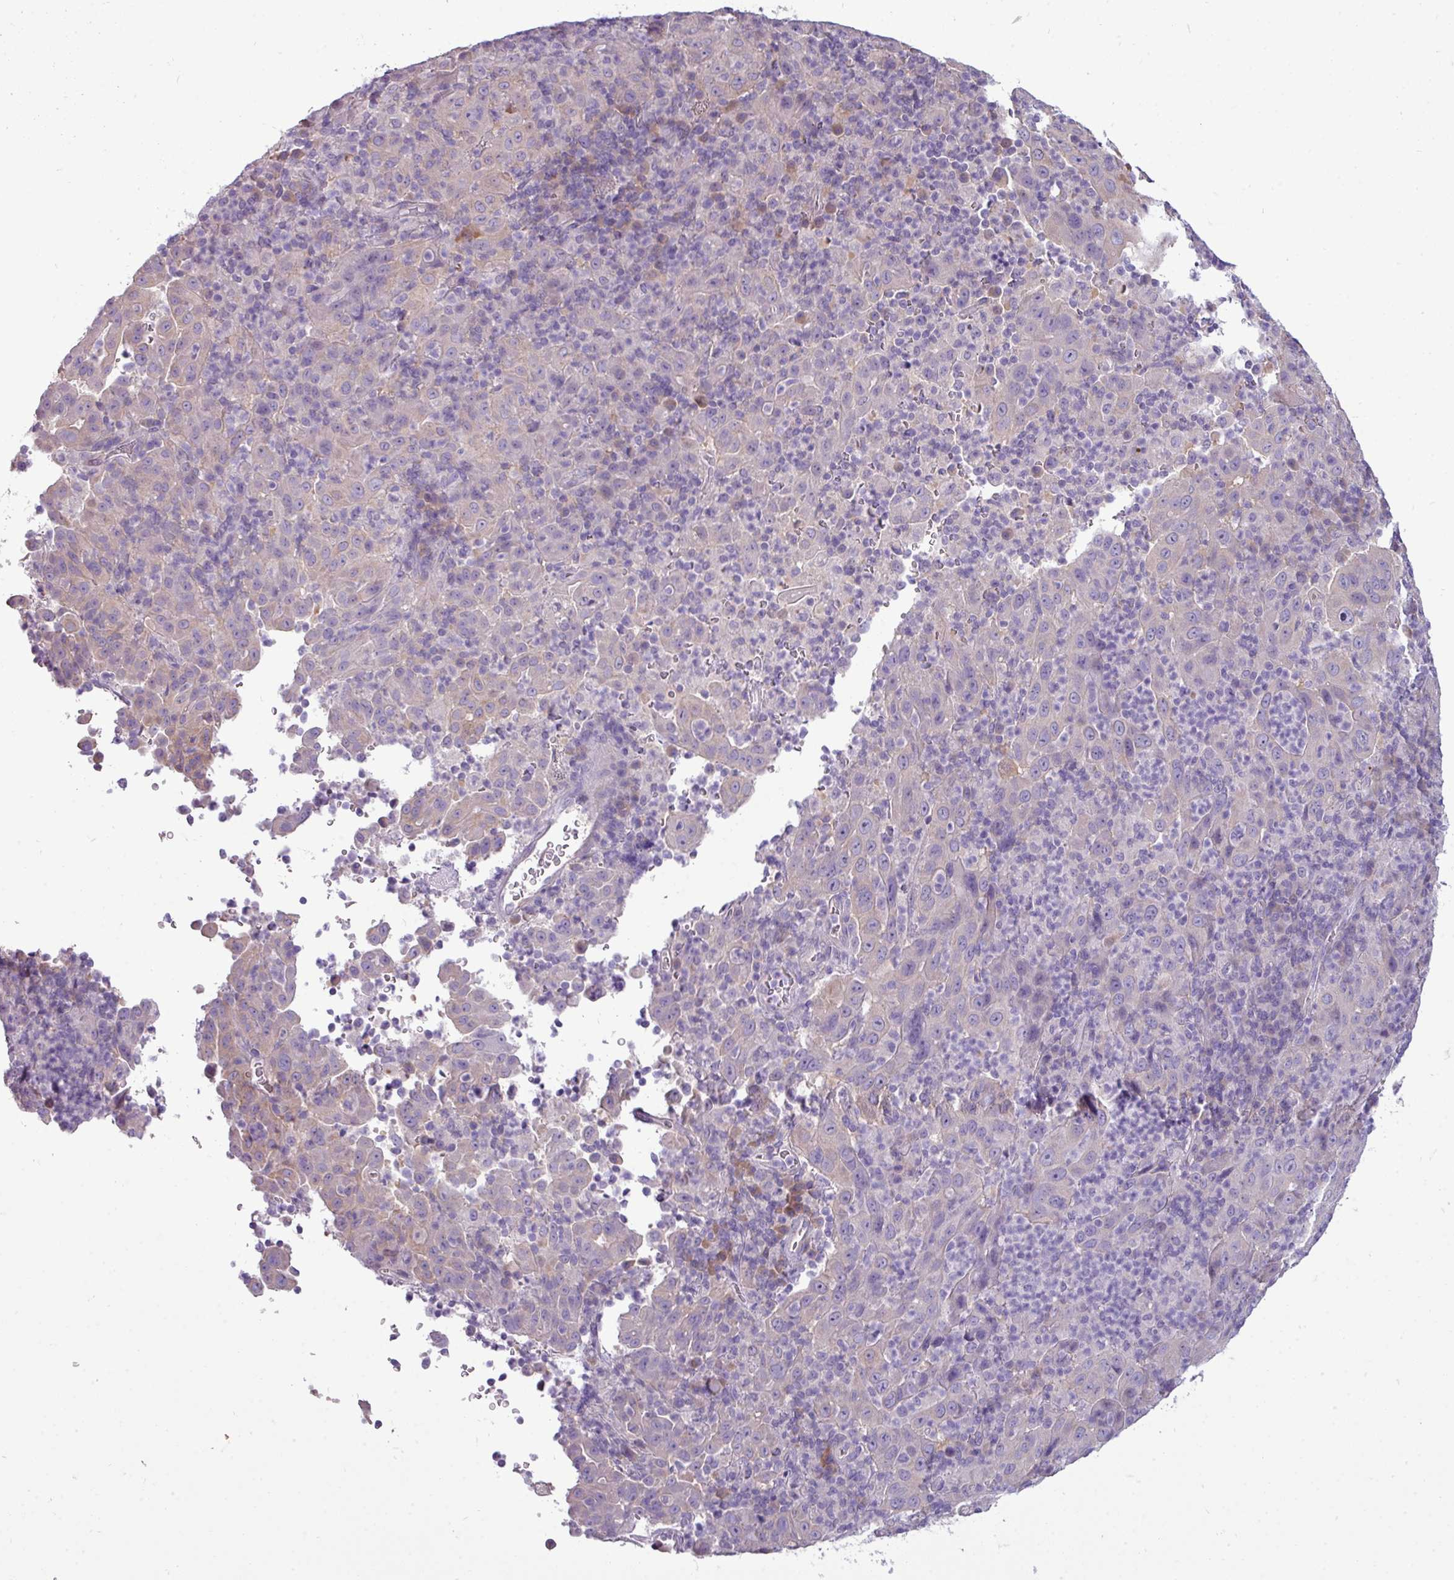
{"staining": {"intensity": "negative", "quantity": "none", "location": "none"}, "tissue": "pancreatic cancer", "cell_type": "Tumor cells", "image_type": "cancer", "snomed": [{"axis": "morphology", "description": "Adenocarcinoma, NOS"}, {"axis": "topography", "description": "Pancreas"}], "caption": "This is an immunohistochemistry histopathology image of human pancreatic cancer. There is no staining in tumor cells.", "gene": "DNAAF9", "patient": {"sex": "male", "age": 63}}